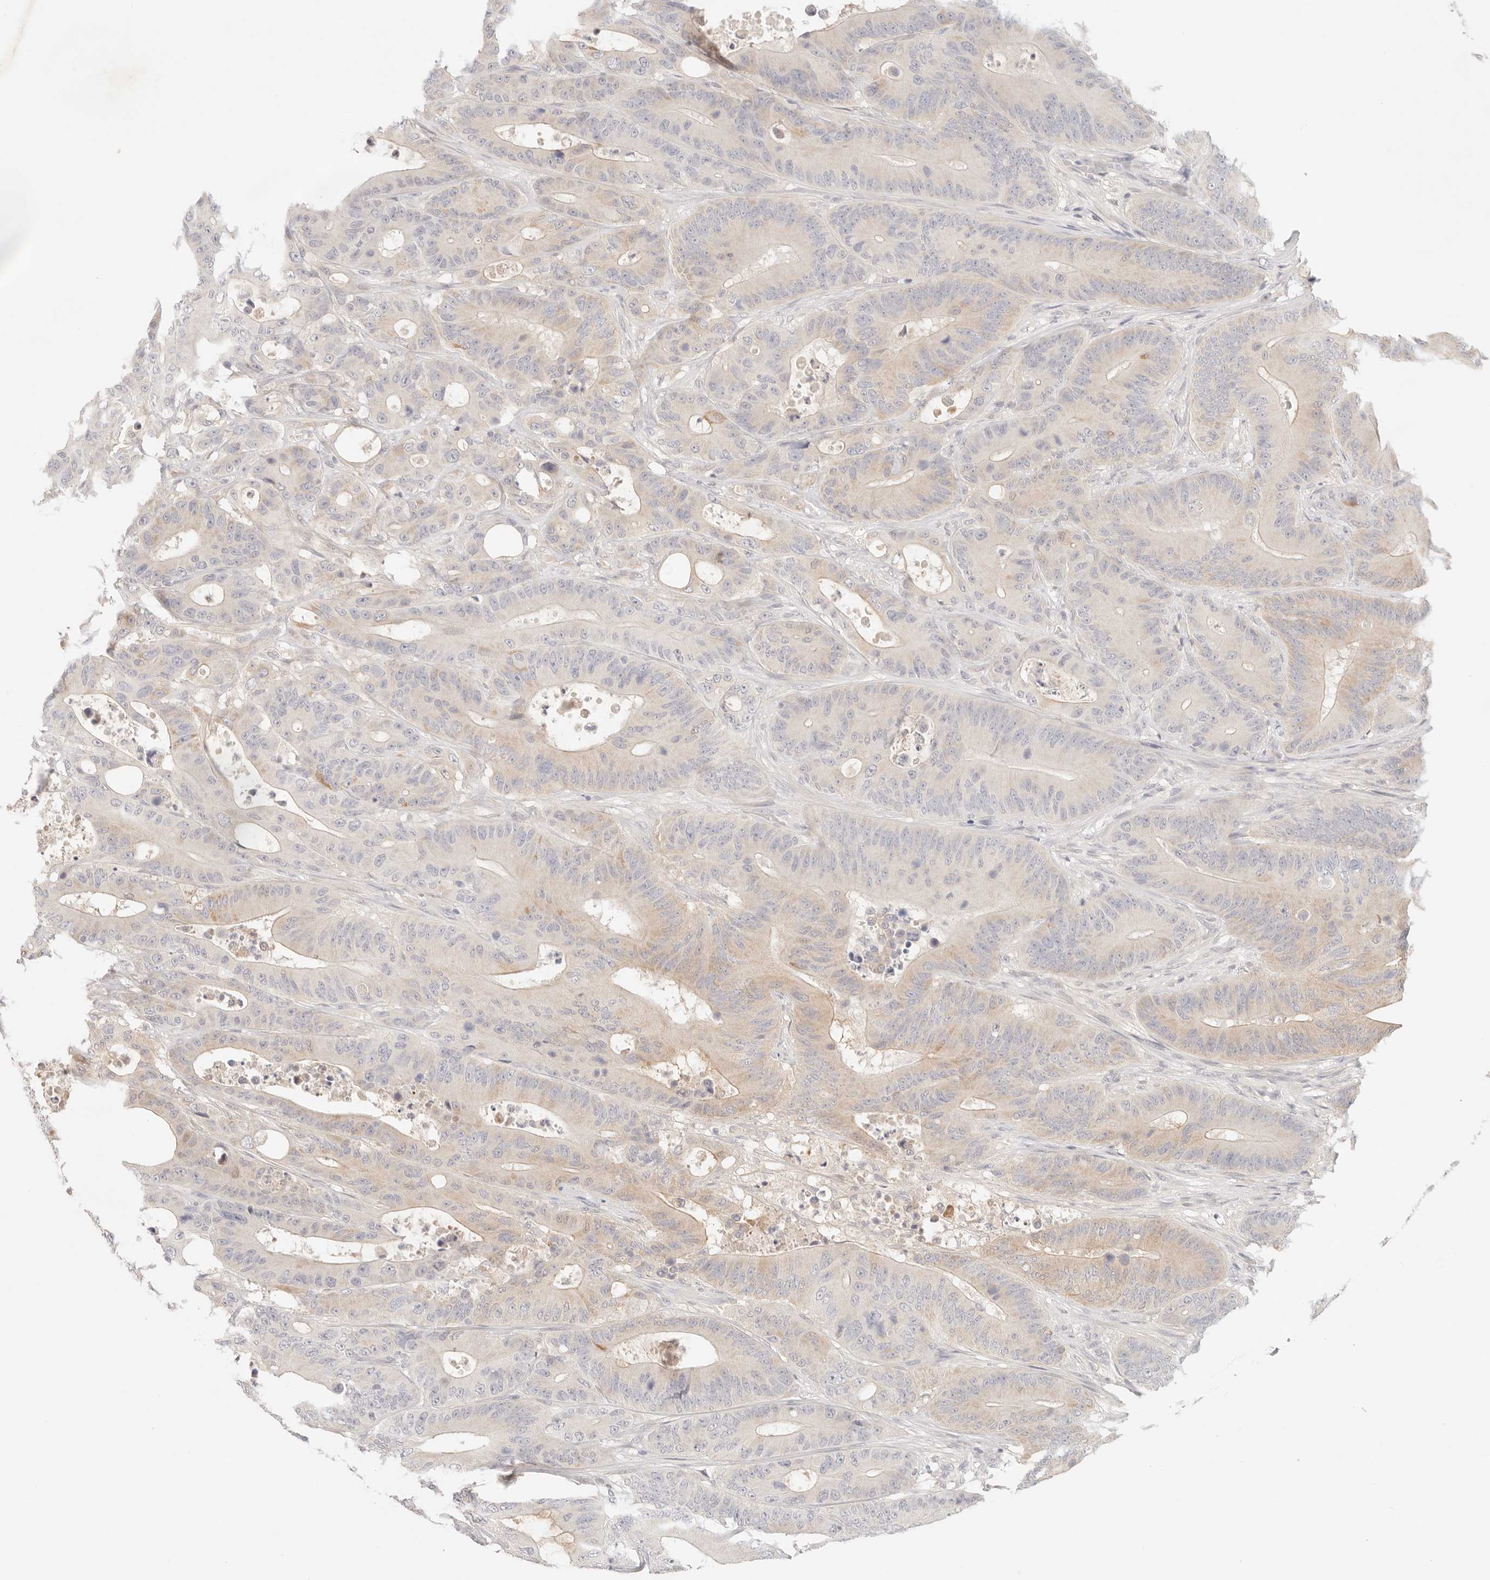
{"staining": {"intensity": "weak", "quantity": "25%-75%", "location": "cytoplasmic/membranous"}, "tissue": "colorectal cancer", "cell_type": "Tumor cells", "image_type": "cancer", "snomed": [{"axis": "morphology", "description": "Adenocarcinoma, NOS"}, {"axis": "topography", "description": "Colon"}], "caption": "Tumor cells exhibit weak cytoplasmic/membranous expression in approximately 25%-75% of cells in colorectal adenocarcinoma. (IHC, brightfield microscopy, high magnification).", "gene": "SPHK1", "patient": {"sex": "male", "age": 83}}